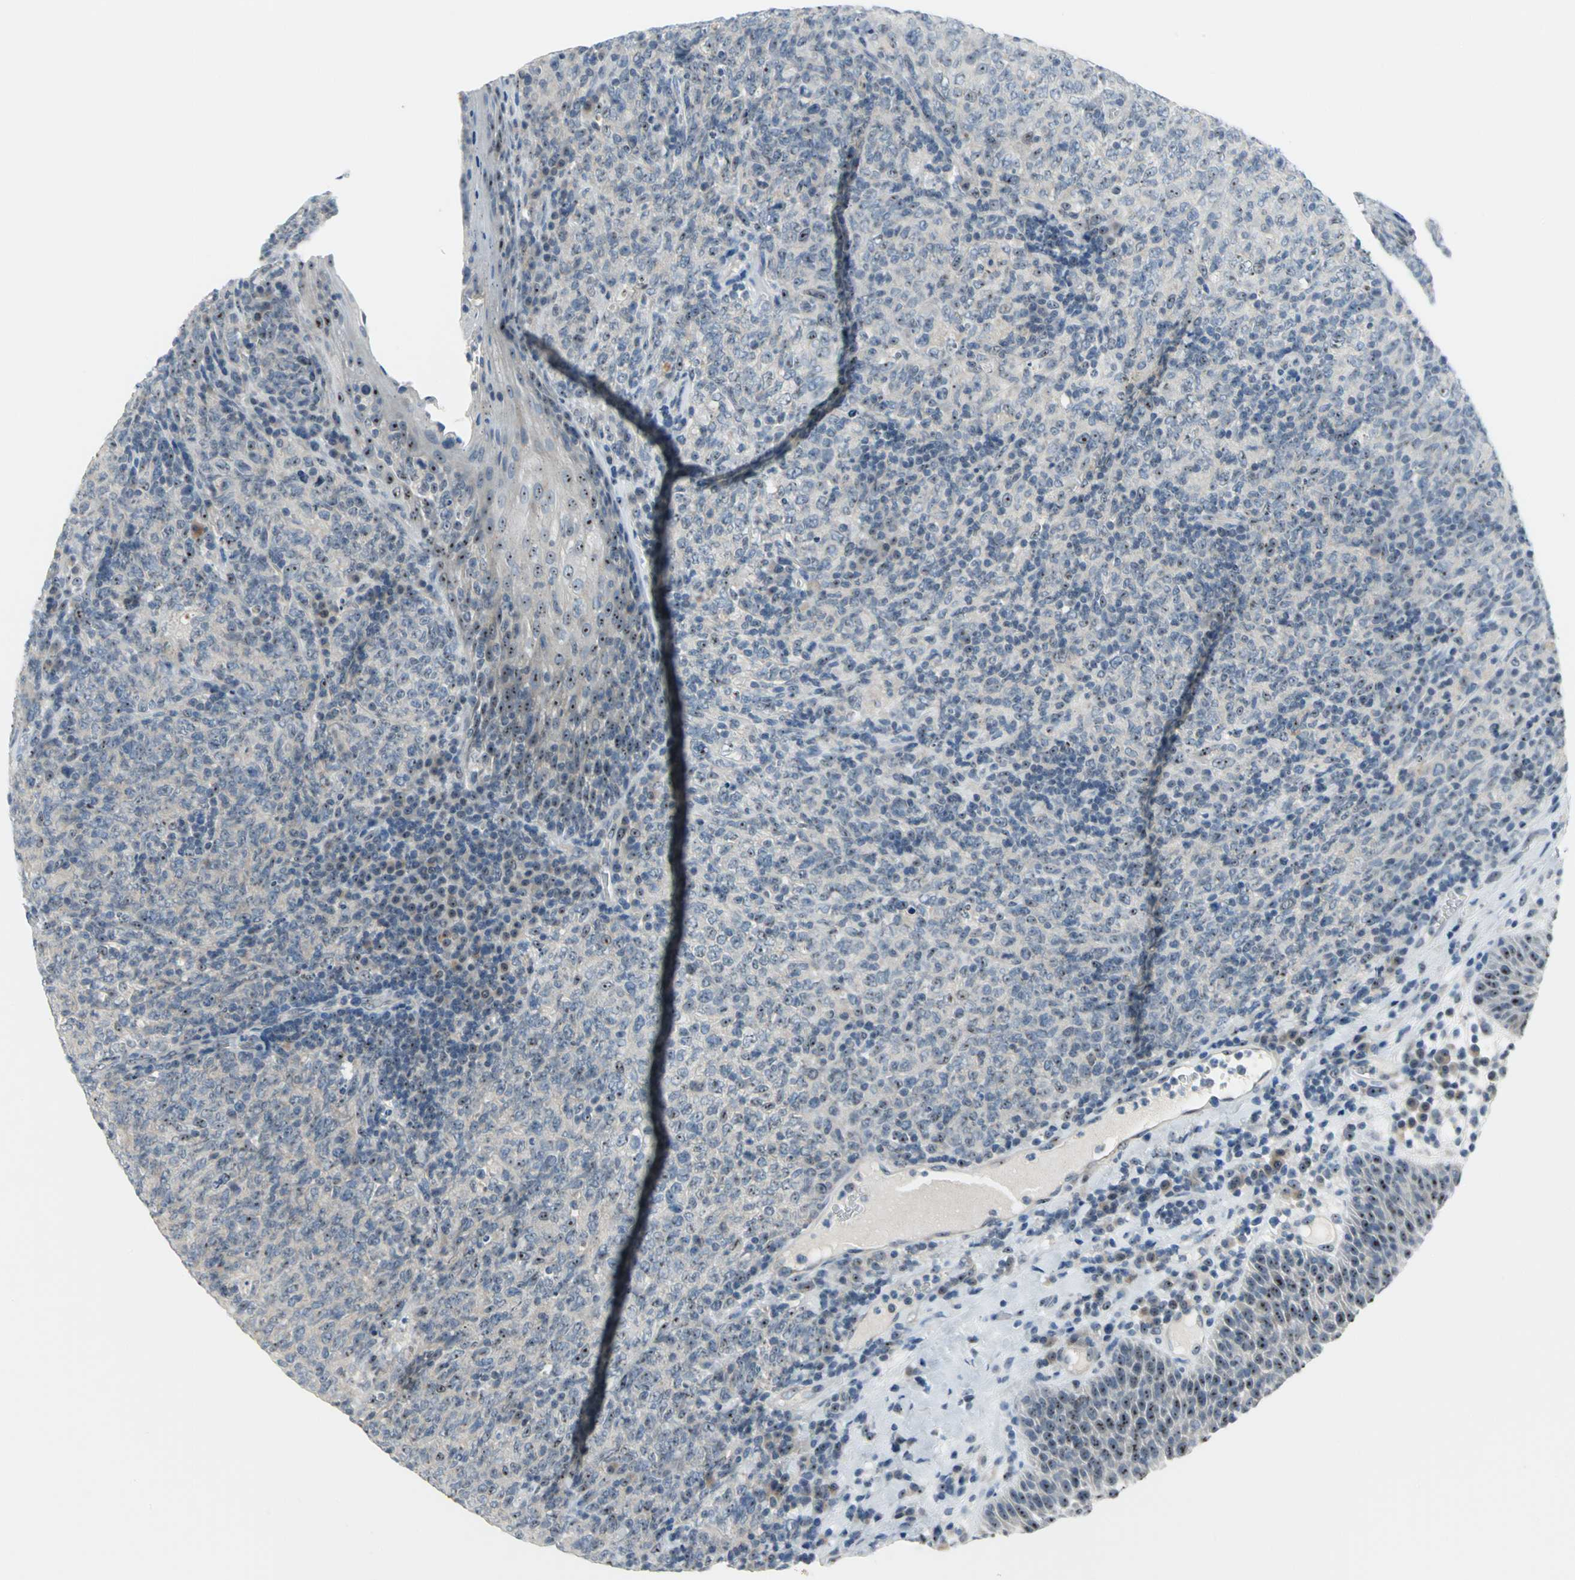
{"staining": {"intensity": "moderate", "quantity": ">75%", "location": "nuclear"}, "tissue": "lymphoma", "cell_type": "Tumor cells", "image_type": "cancer", "snomed": [{"axis": "morphology", "description": "Malignant lymphoma, non-Hodgkin's type, High grade"}, {"axis": "topography", "description": "Tonsil"}], "caption": "This image displays immunohistochemistry staining of lymphoma, with medium moderate nuclear expression in about >75% of tumor cells.", "gene": "MYBBP1A", "patient": {"sex": "female", "age": 36}}